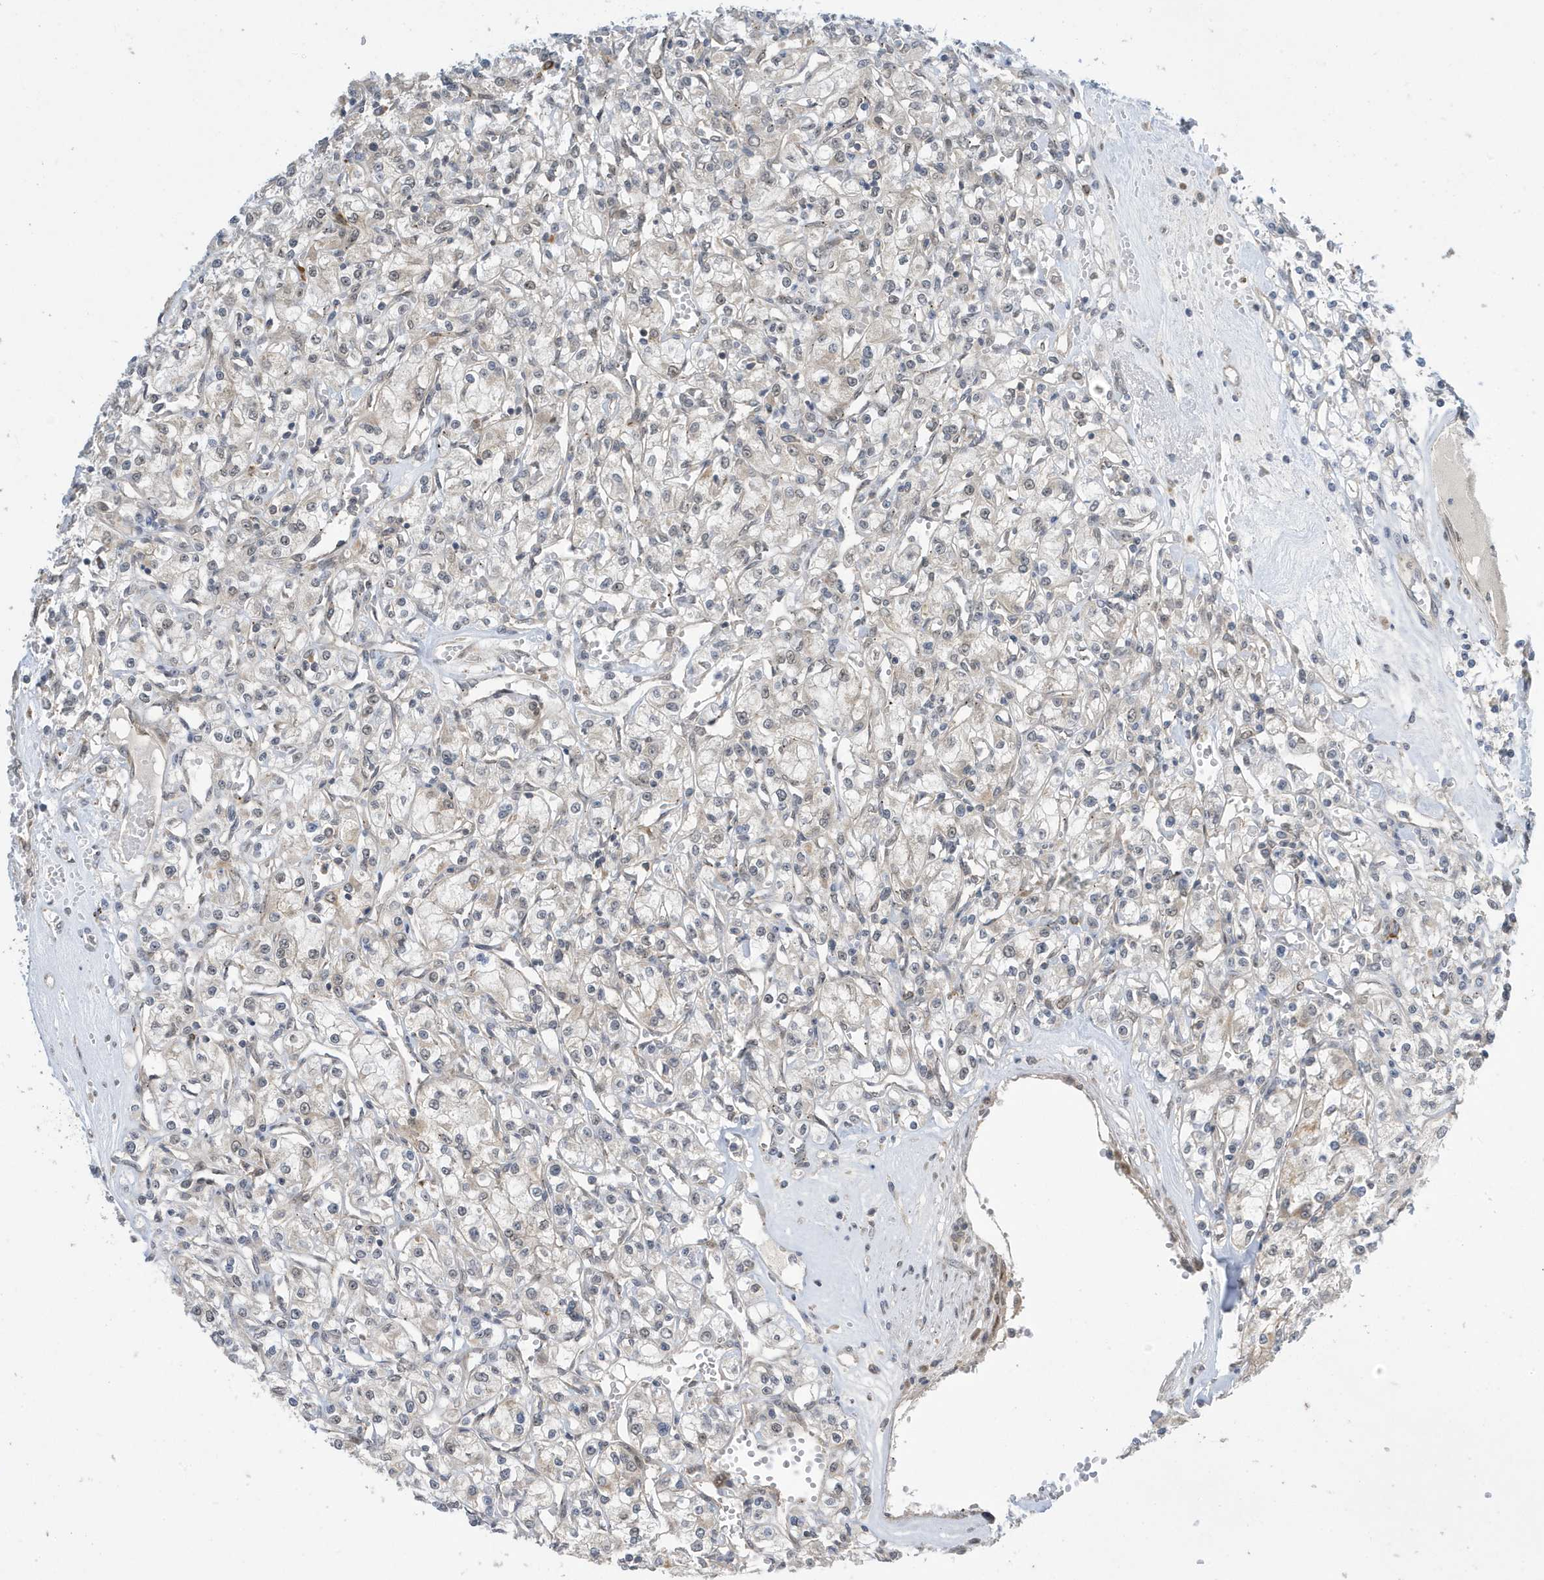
{"staining": {"intensity": "weak", "quantity": "<25%", "location": "cytoplasmic/membranous"}, "tissue": "renal cancer", "cell_type": "Tumor cells", "image_type": "cancer", "snomed": [{"axis": "morphology", "description": "Adenocarcinoma, NOS"}, {"axis": "topography", "description": "Kidney"}], "caption": "Tumor cells are negative for protein expression in human renal cancer (adenocarcinoma).", "gene": "NCOA7", "patient": {"sex": "female", "age": 59}}